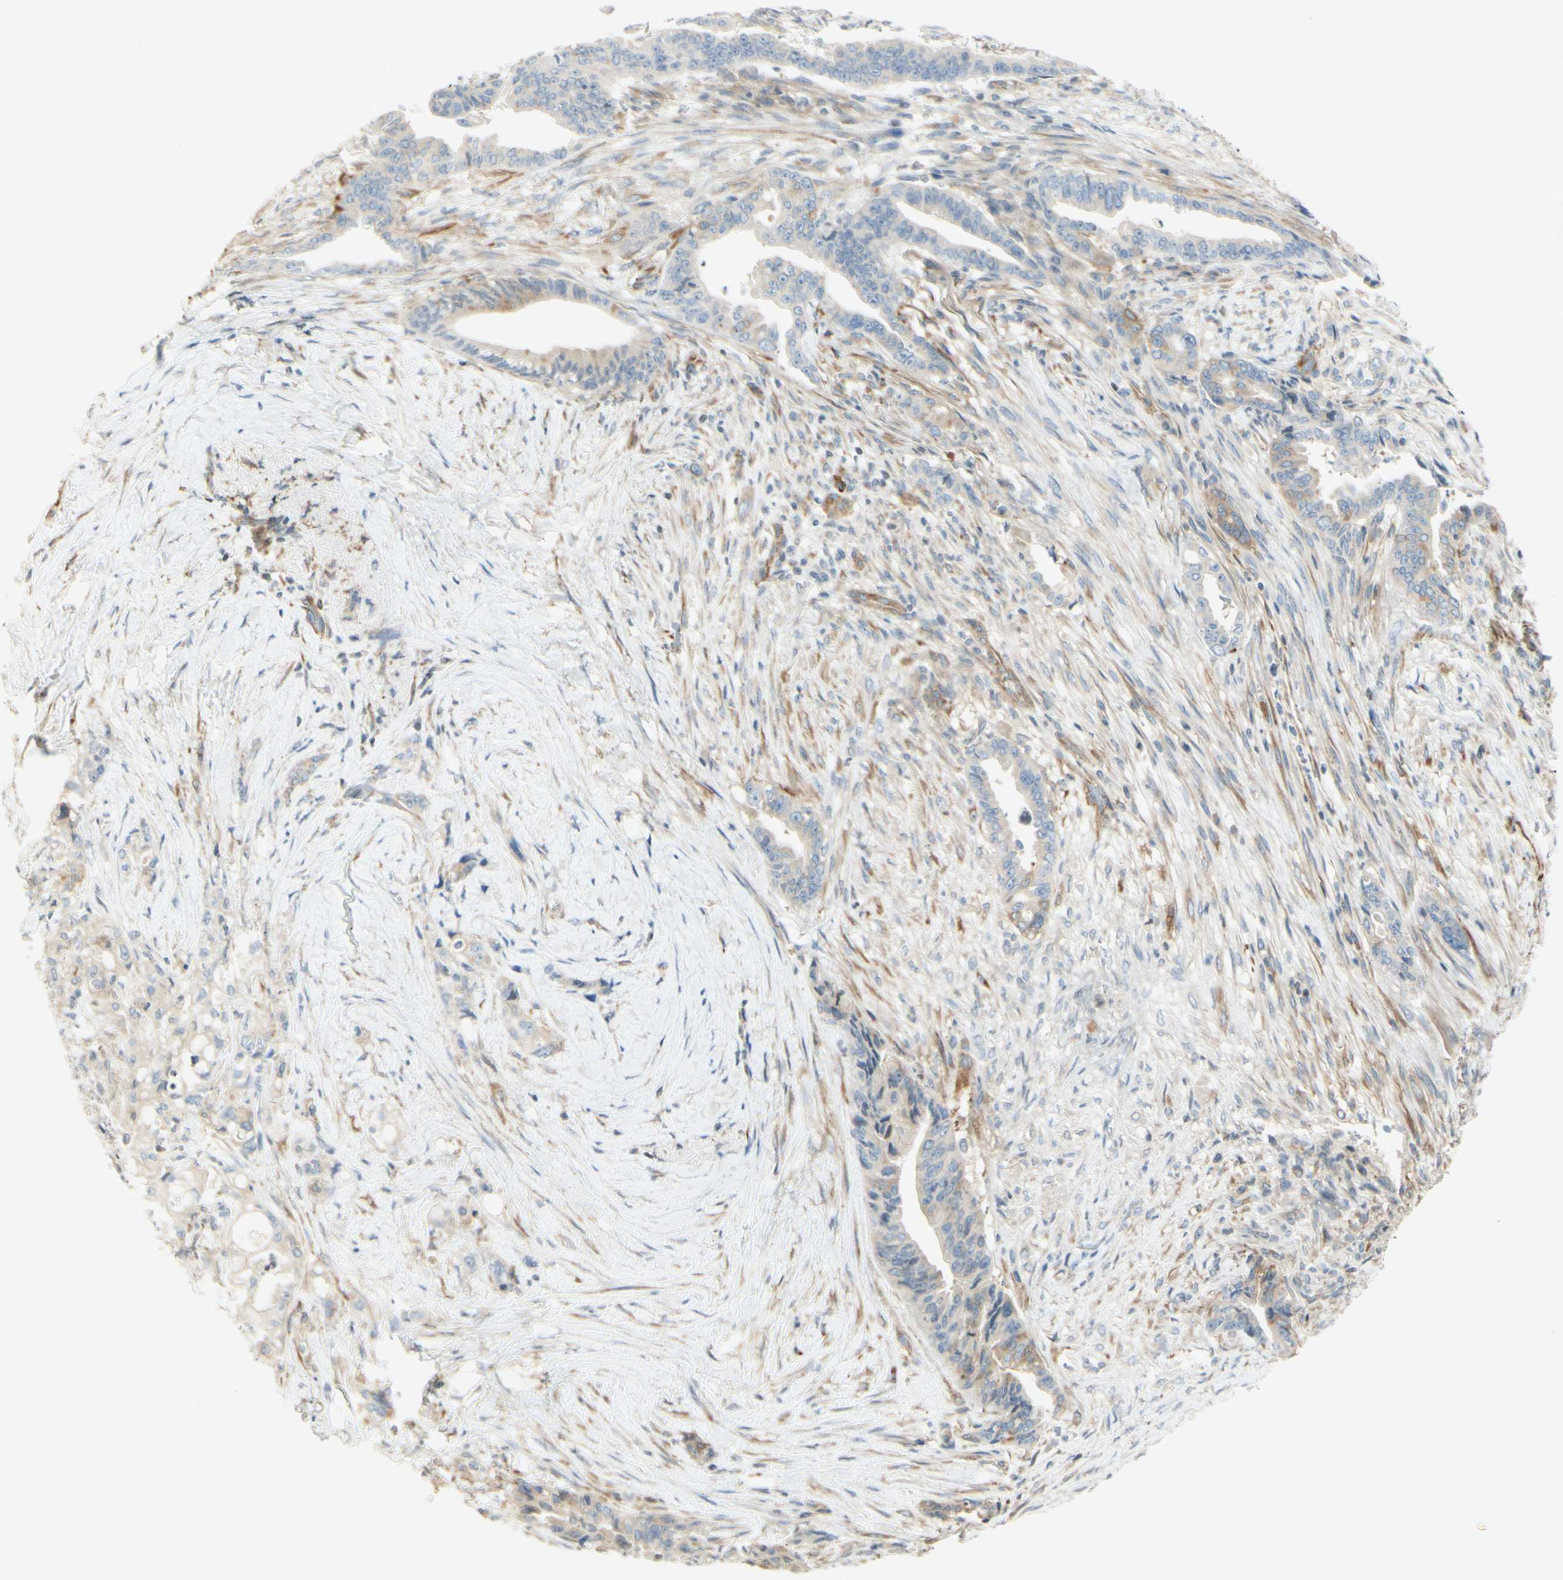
{"staining": {"intensity": "weak", "quantity": "<25%", "location": "cytoplasmic/membranous"}, "tissue": "pancreatic cancer", "cell_type": "Tumor cells", "image_type": "cancer", "snomed": [{"axis": "morphology", "description": "Adenocarcinoma, NOS"}, {"axis": "topography", "description": "Pancreas"}], "caption": "The photomicrograph demonstrates no staining of tumor cells in pancreatic cancer (adenocarcinoma).", "gene": "MAP1B", "patient": {"sex": "male", "age": 70}}